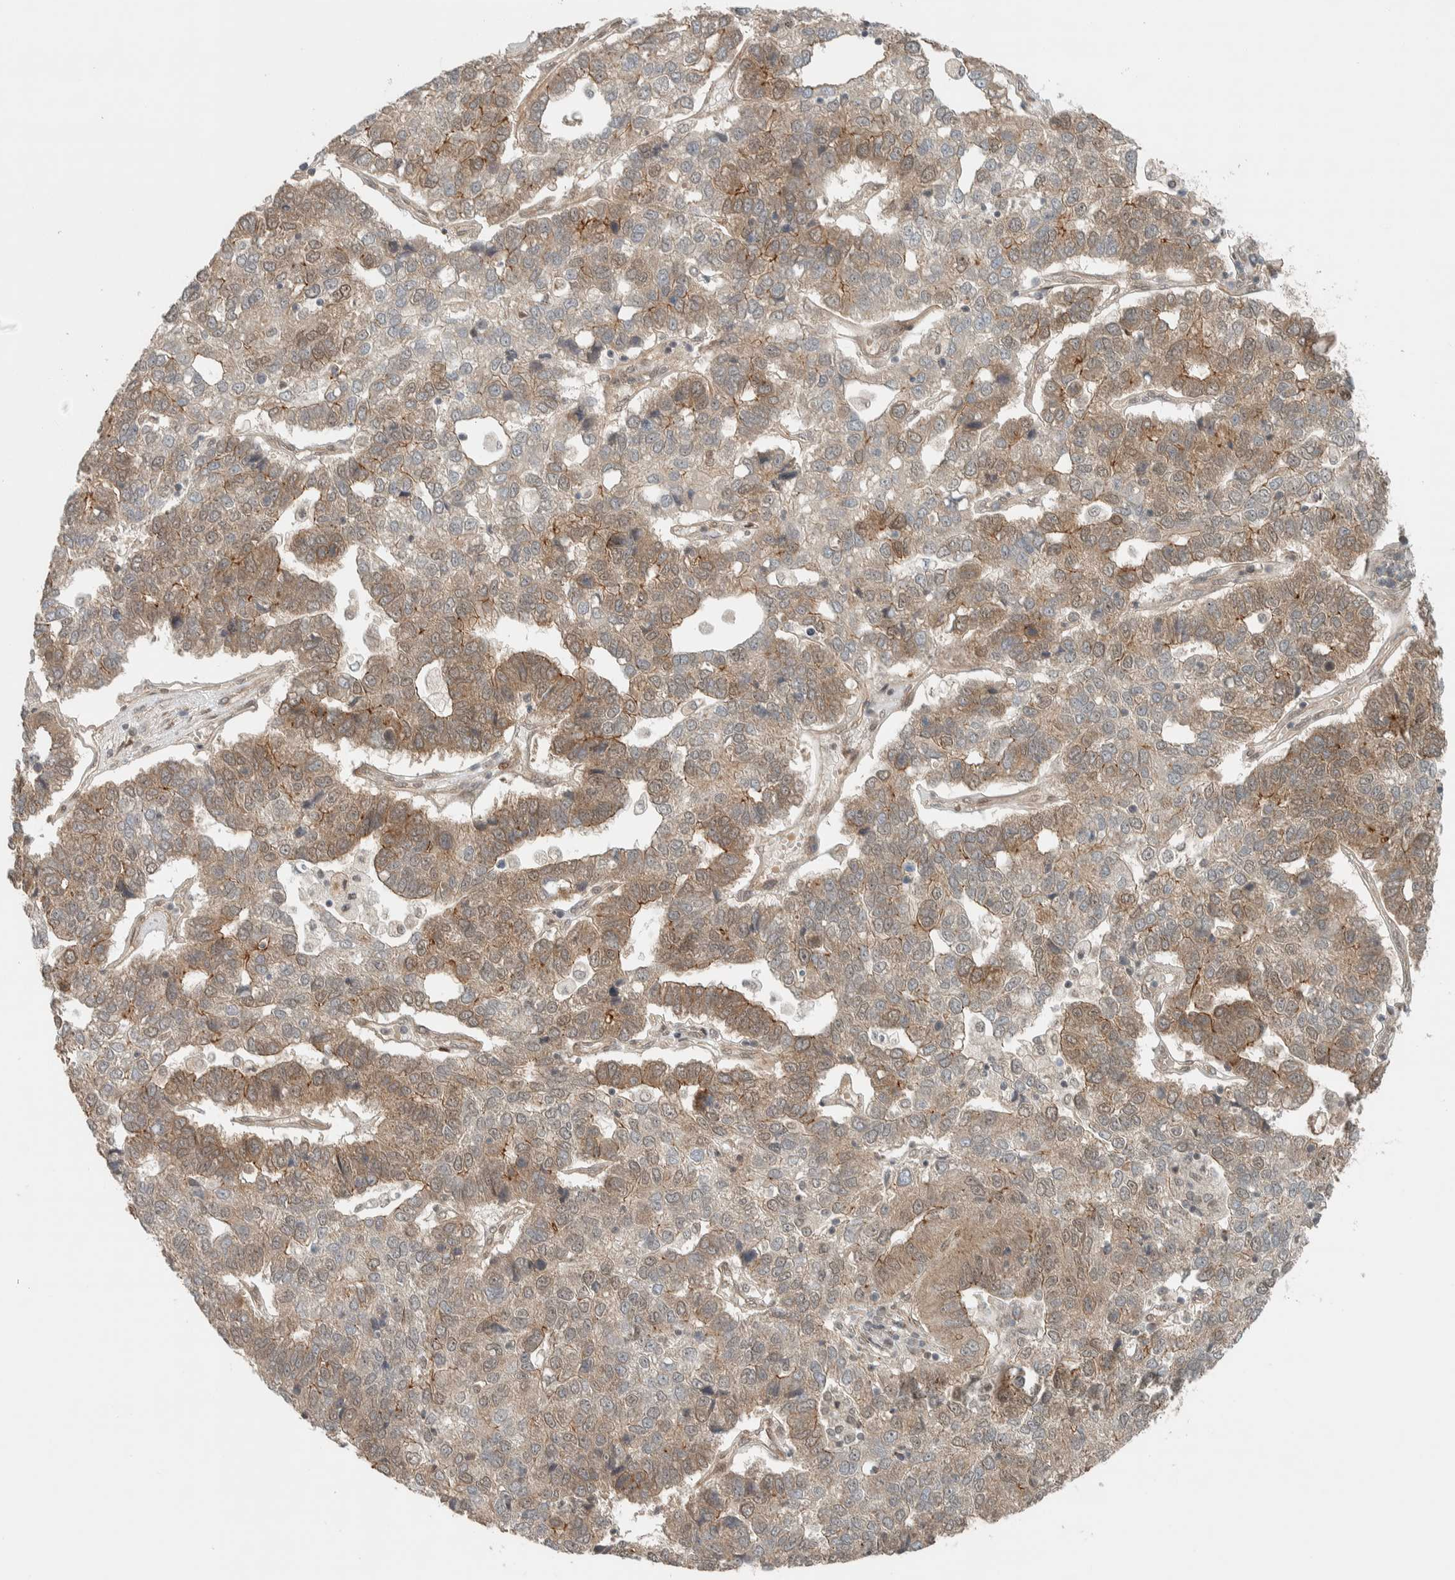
{"staining": {"intensity": "weak", "quantity": ">75%", "location": "cytoplasmic/membranous"}, "tissue": "pancreatic cancer", "cell_type": "Tumor cells", "image_type": "cancer", "snomed": [{"axis": "morphology", "description": "Adenocarcinoma, NOS"}, {"axis": "topography", "description": "Pancreas"}], "caption": "Protein expression analysis of pancreatic cancer (adenocarcinoma) demonstrates weak cytoplasmic/membranous expression in about >75% of tumor cells.", "gene": "STXBP4", "patient": {"sex": "female", "age": 61}}